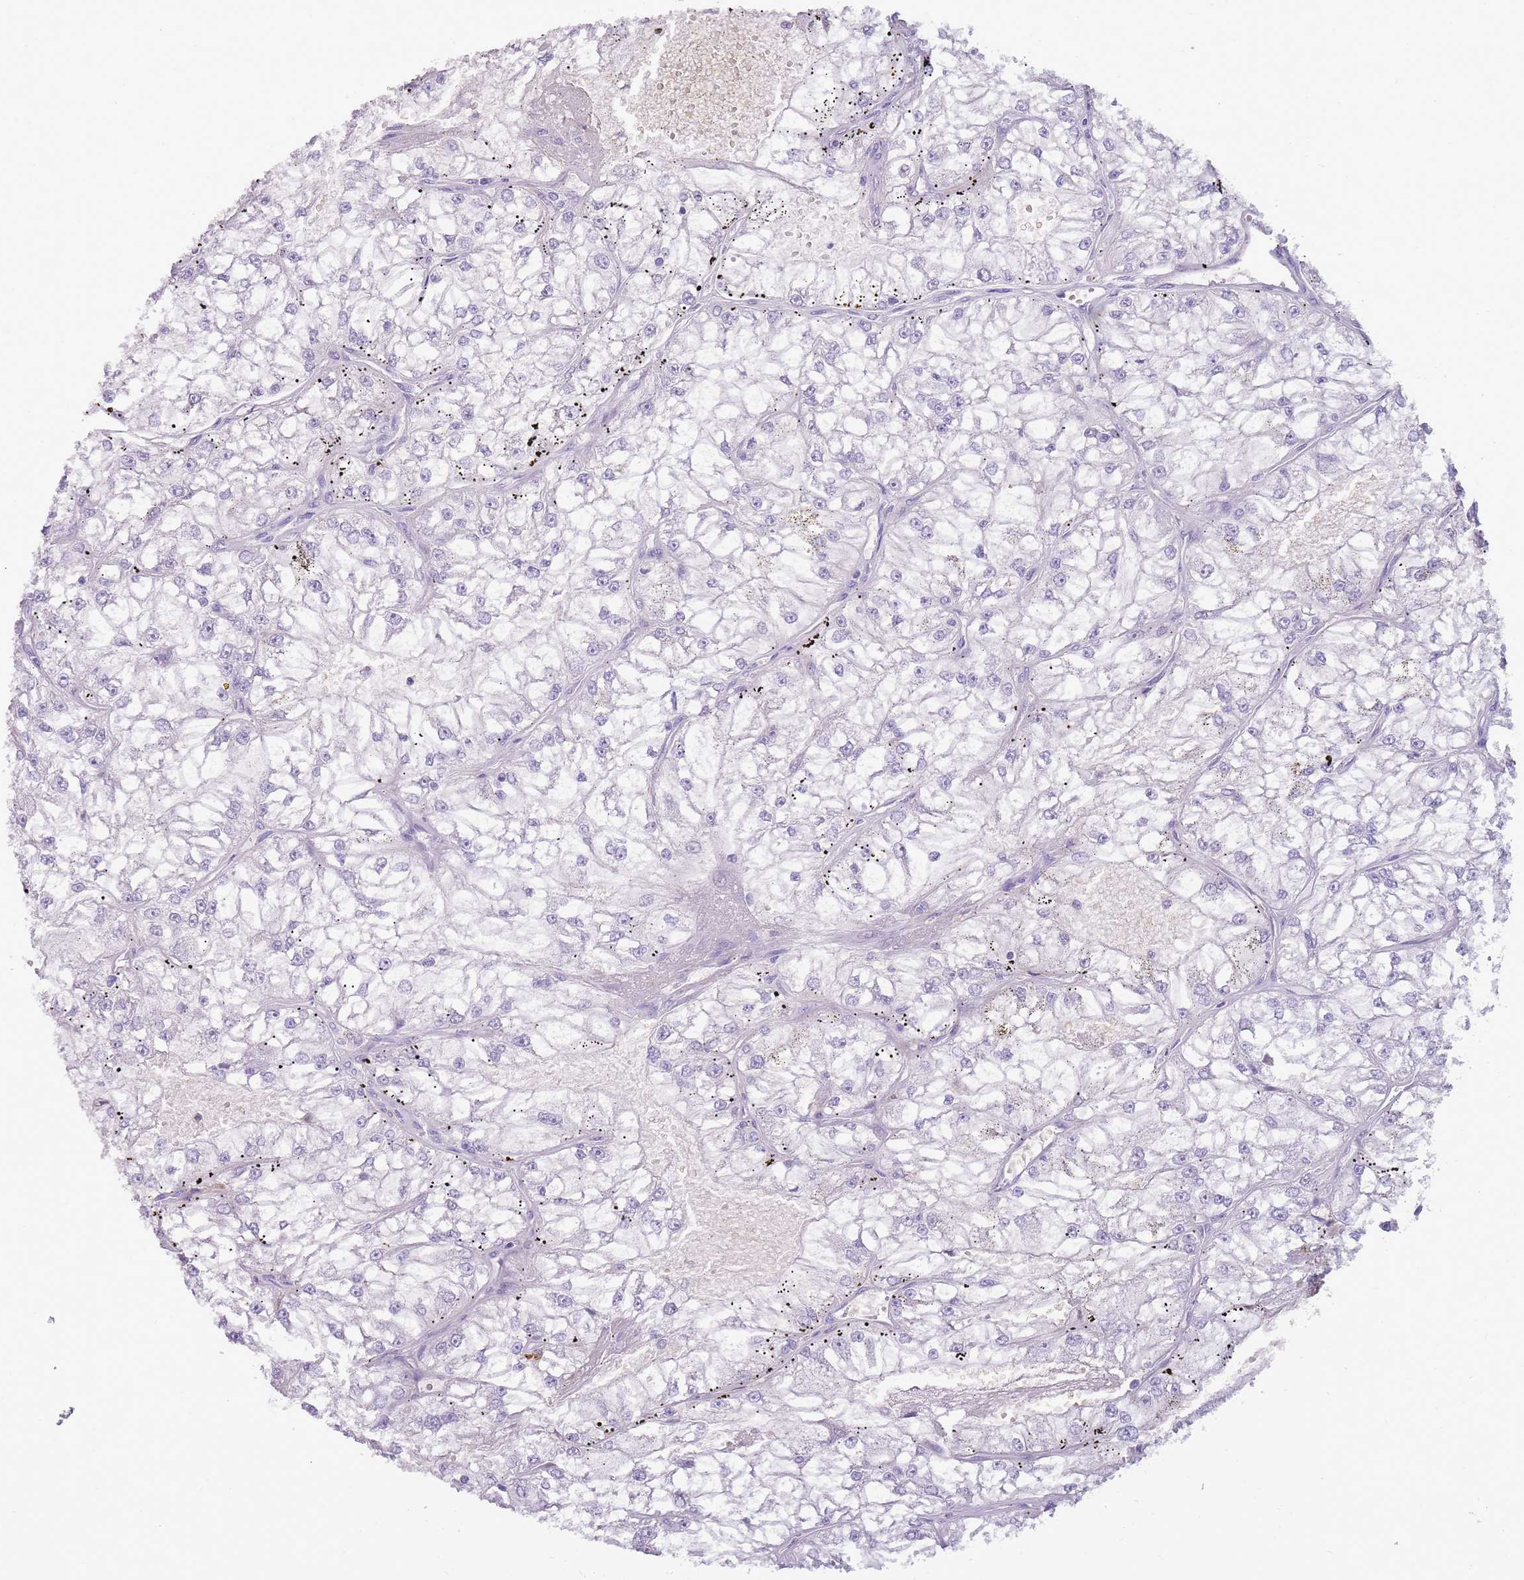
{"staining": {"intensity": "negative", "quantity": "none", "location": "none"}, "tissue": "renal cancer", "cell_type": "Tumor cells", "image_type": "cancer", "snomed": [{"axis": "morphology", "description": "Adenocarcinoma, NOS"}, {"axis": "topography", "description": "Kidney"}], "caption": "The IHC photomicrograph has no significant expression in tumor cells of adenocarcinoma (renal) tissue.", "gene": "NBPF6", "patient": {"sex": "female", "age": 72}}